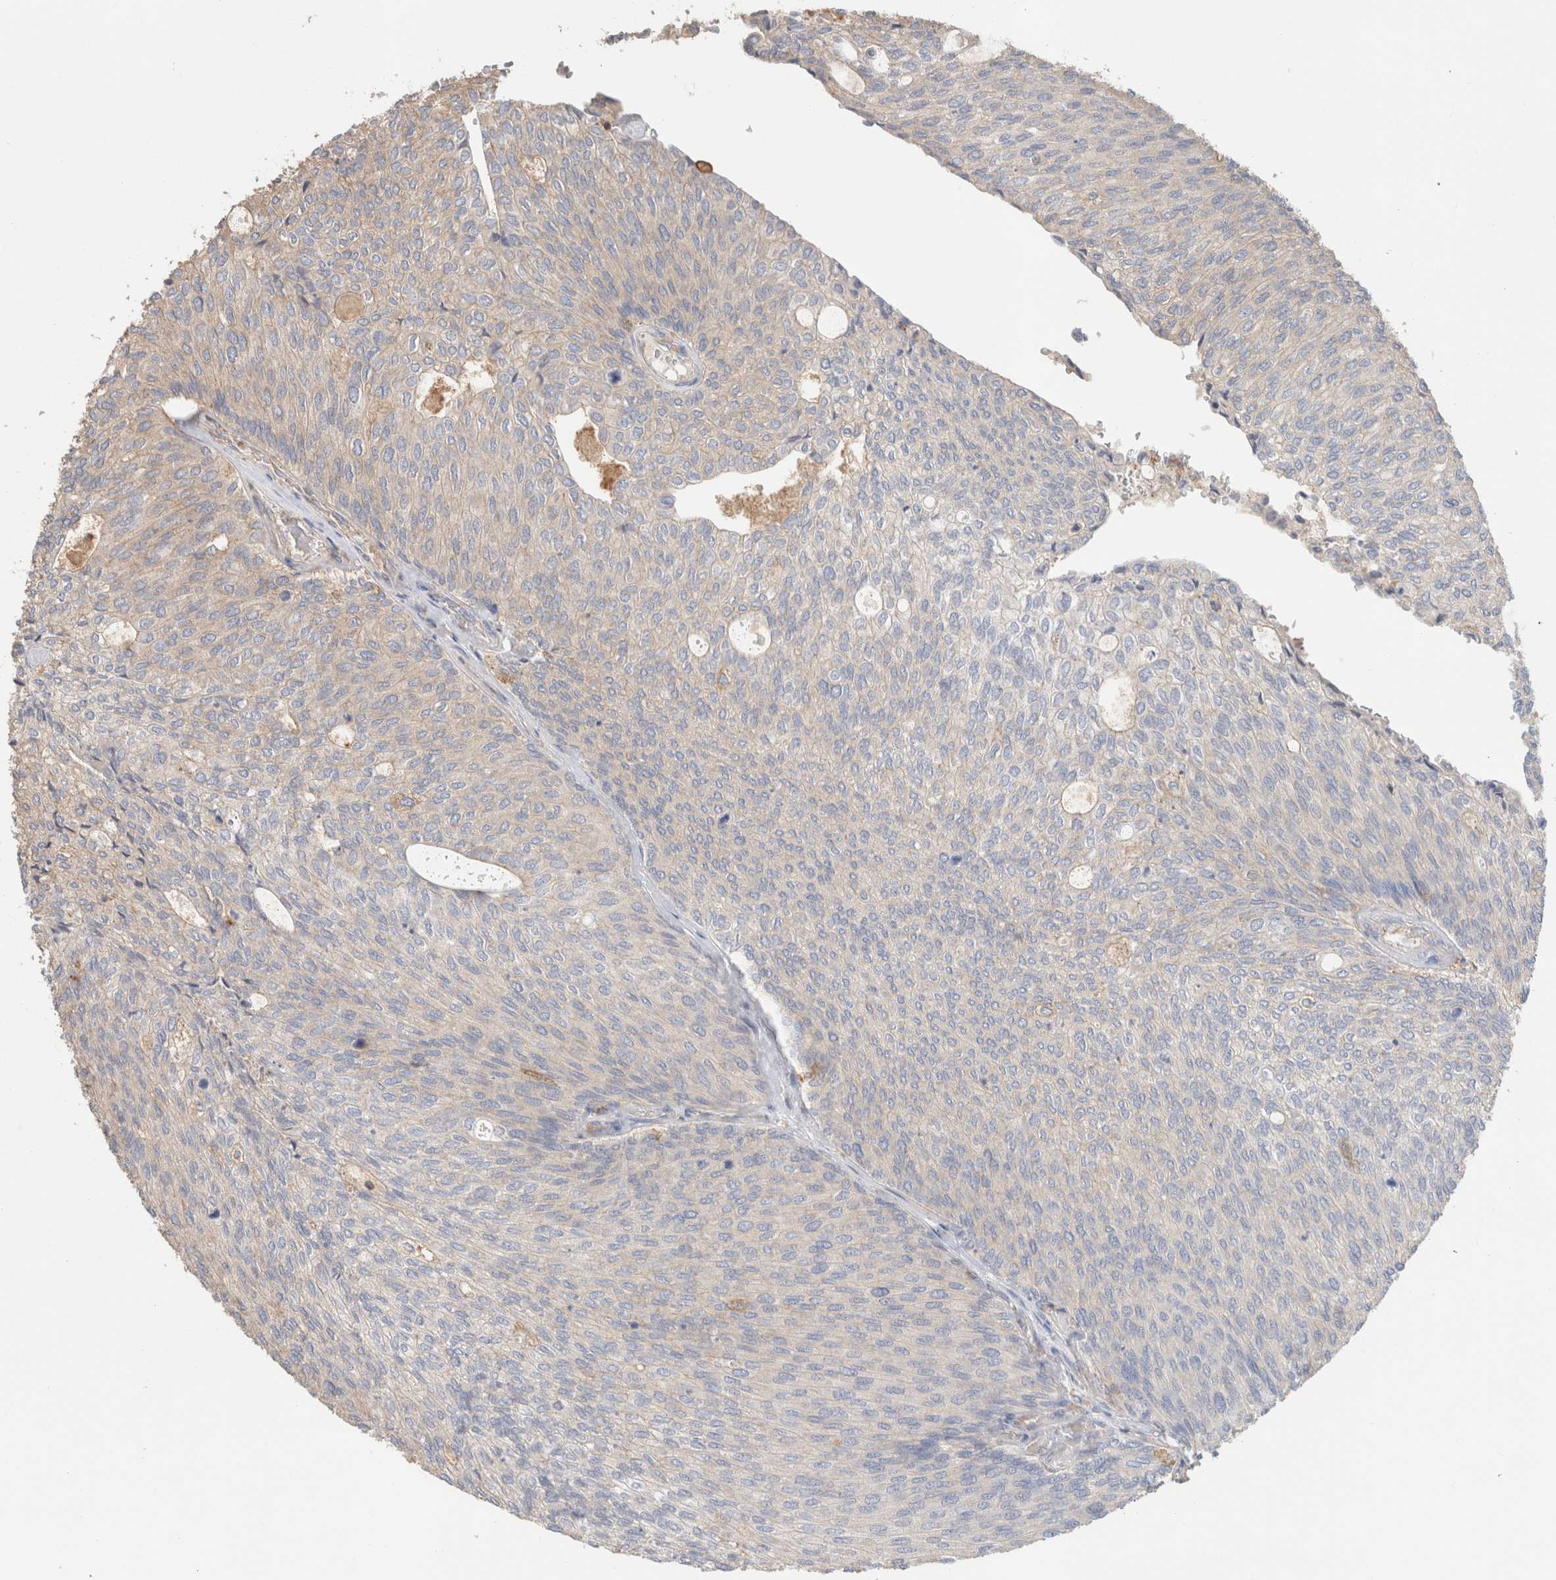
{"staining": {"intensity": "weak", "quantity": "<25%", "location": "cytoplasmic/membranous"}, "tissue": "urothelial cancer", "cell_type": "Tumor cells", "image_type": "cancer", "snomed": [{"axis": "morphology", "description": "Urothelial carcinoma, Low grade"}, {"axis": "topography", "description": "Urinary bladder"}], "caption": "Immunohistochemical staining of urothelial cancer reveals no significant staining in tumor cells. The staining was performed using DAB (3,3'-diaminobenzidine) to visualize the protein expression in brown, while the nuclei were stained in blue with hematoxylin (Magnification: 20x).", "gene": "CFAP418", "patient": {"sex": "female", "age": 79}}